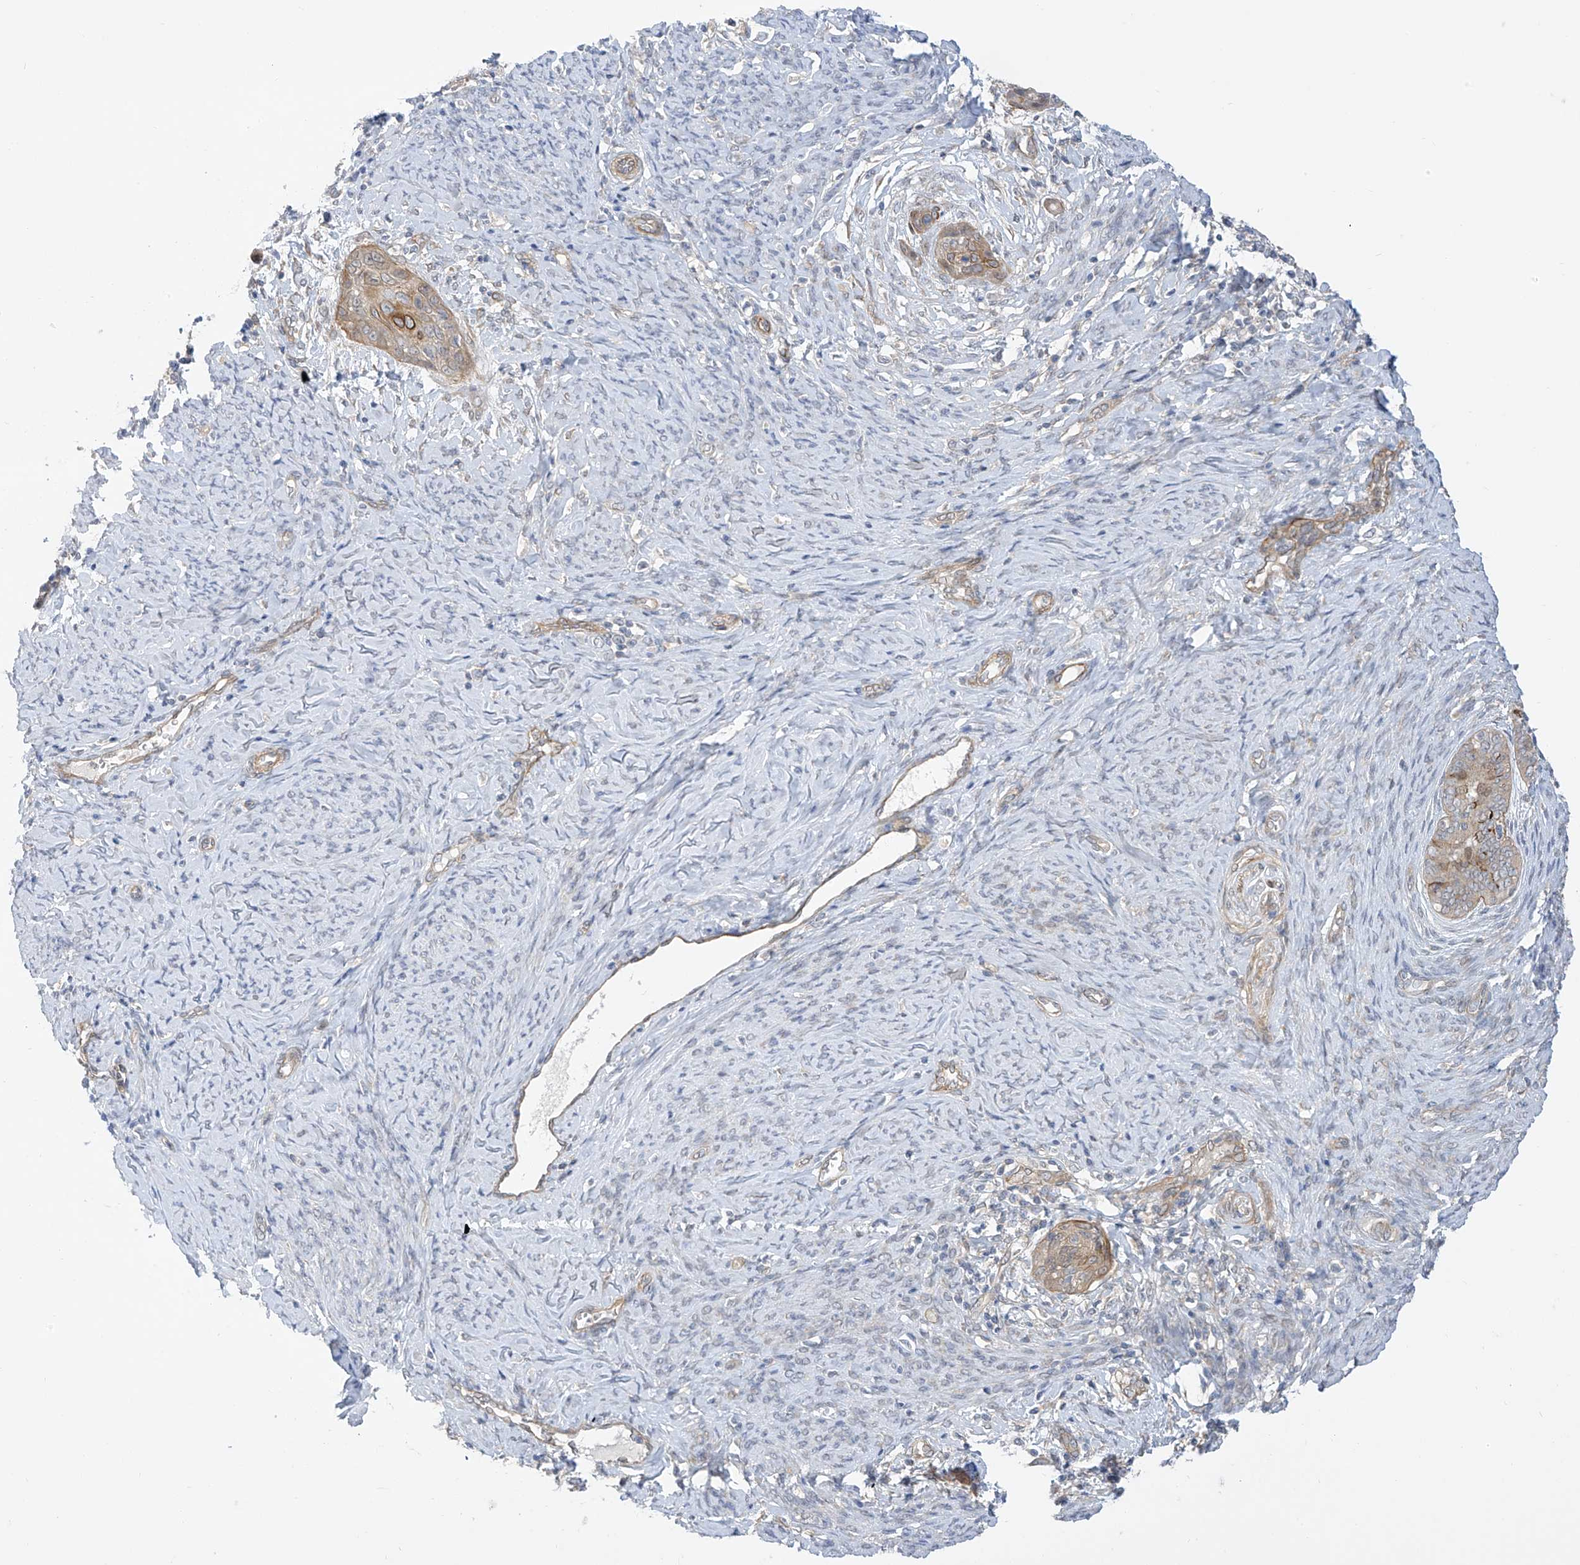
{"staining": {"intensity": "moderate", "quantity": ">75%", "location": "cytoplasmic/membranous"}, "tissue": "cervical cancer", "cell_type": "Tumor cells", "image_type": "cancer", "snomed": [{"axis": "morphology", "description": "Squamous cell carcinoma, NOS"}, {"axis": "topography", "description": "Cervix"}], "caption": "Protein expression analysis of cervical cancer shows moderate cytoplasmic/membranous staining in approximately >75% of tumor cells. The protein of interest is stained brown, and the nuclei are stained in blue (DAB (3,3'-diaminobenzidine) IHC with brightfield microscopy, high magnification).", "gene": "EIPR1", "patient": {"sex": "female", "age": 33}}